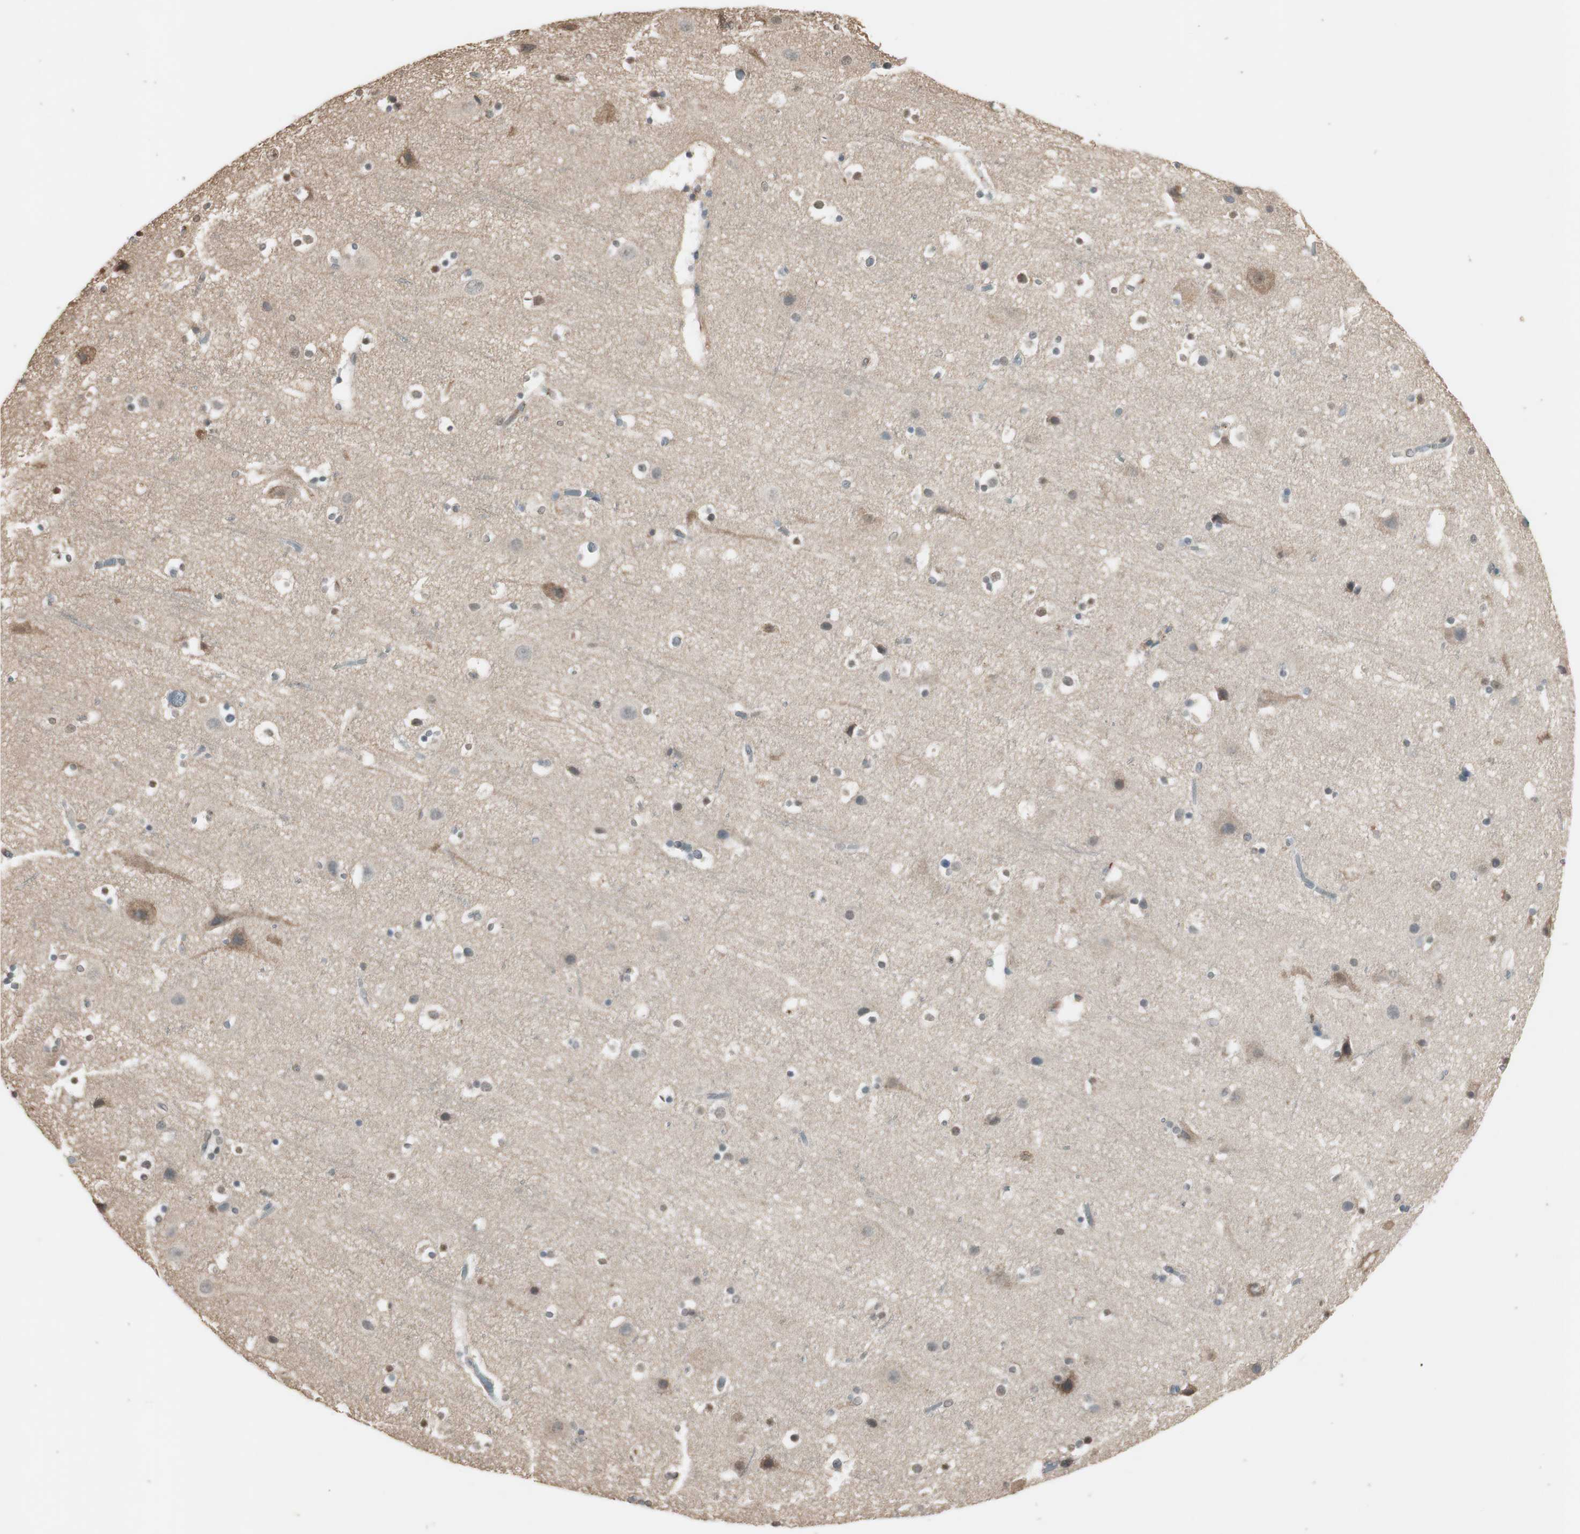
{"staining": {"intensity": "moderate", "quantity": ">75%", "location": "cytoplasmic/membranous"}, "tissue": "cerebral cortex", "cell_type": "Endothelial cells", "image_type": "normal", "snomed": [{"axis": "morphology", "description": "Normal tissue, NOS"}, {"axis": "topography", "description": "Cerebral cortex"}], "caption": "Moderate cytoplasmic/membranous positivity is identified in about >75% of endothelial cells in normal cerebral cortex.", "gene": "MMP14", "patient": {"sex": "male", "age": 45}}